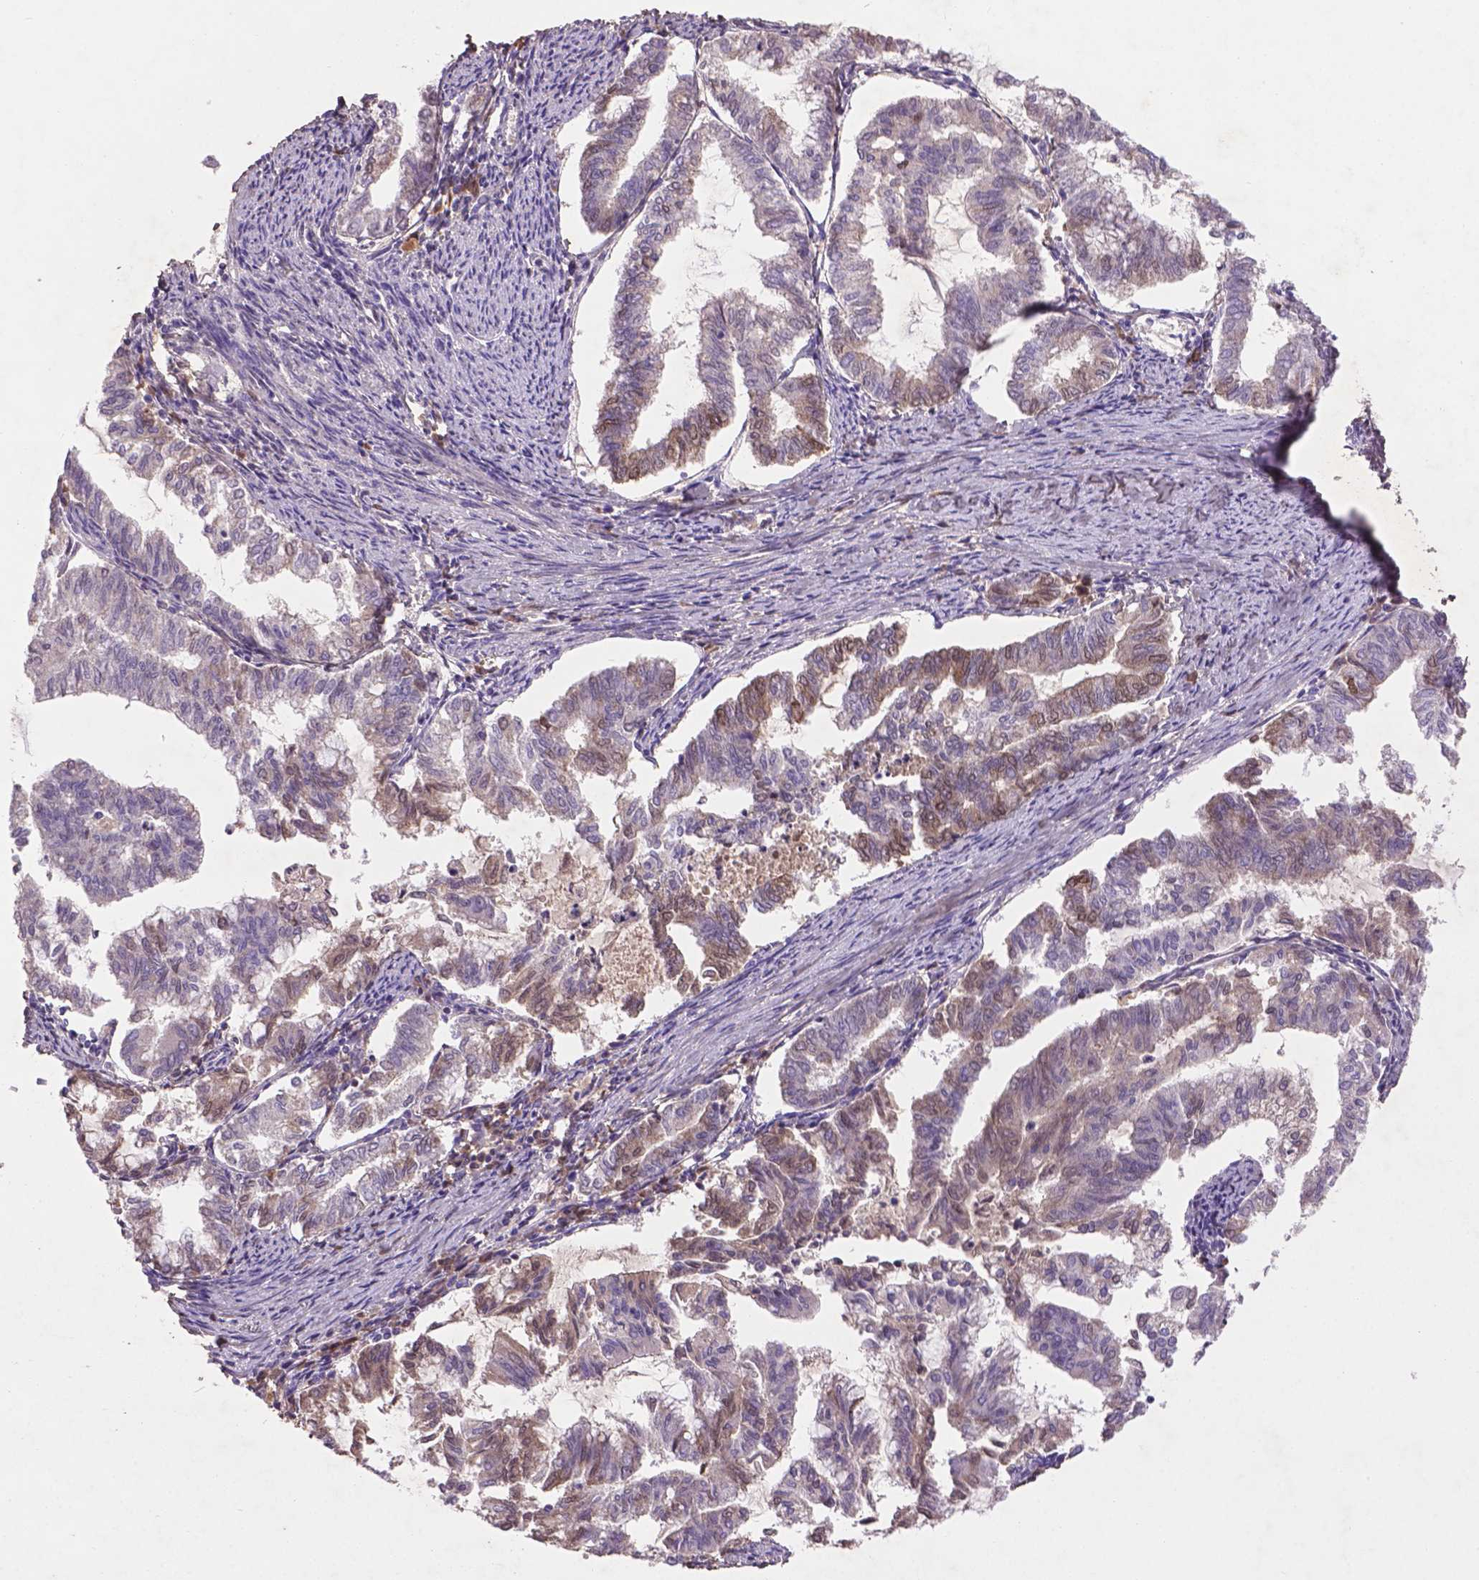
{"staining": {"intensity": "moderate", "quantity": "<25%", "location": "nuclear"}, "tissue": "endometrial cancer", "cell_type": "Tumor cells", "image_type": "cancer", "snomed": [{"axis": "morphology", "description": "Adenocarcinoma, NOS"}, {"axis": "topography", "description": "Endometrium"}], "caption": "Human adenocarcinoma (endometrial) stained for a protein (brown) reveals moderate nuclear positive staining in about <25% of tumor cells.", "gene": "SOX17", "patient": {"sex": "female", "age": 79}}